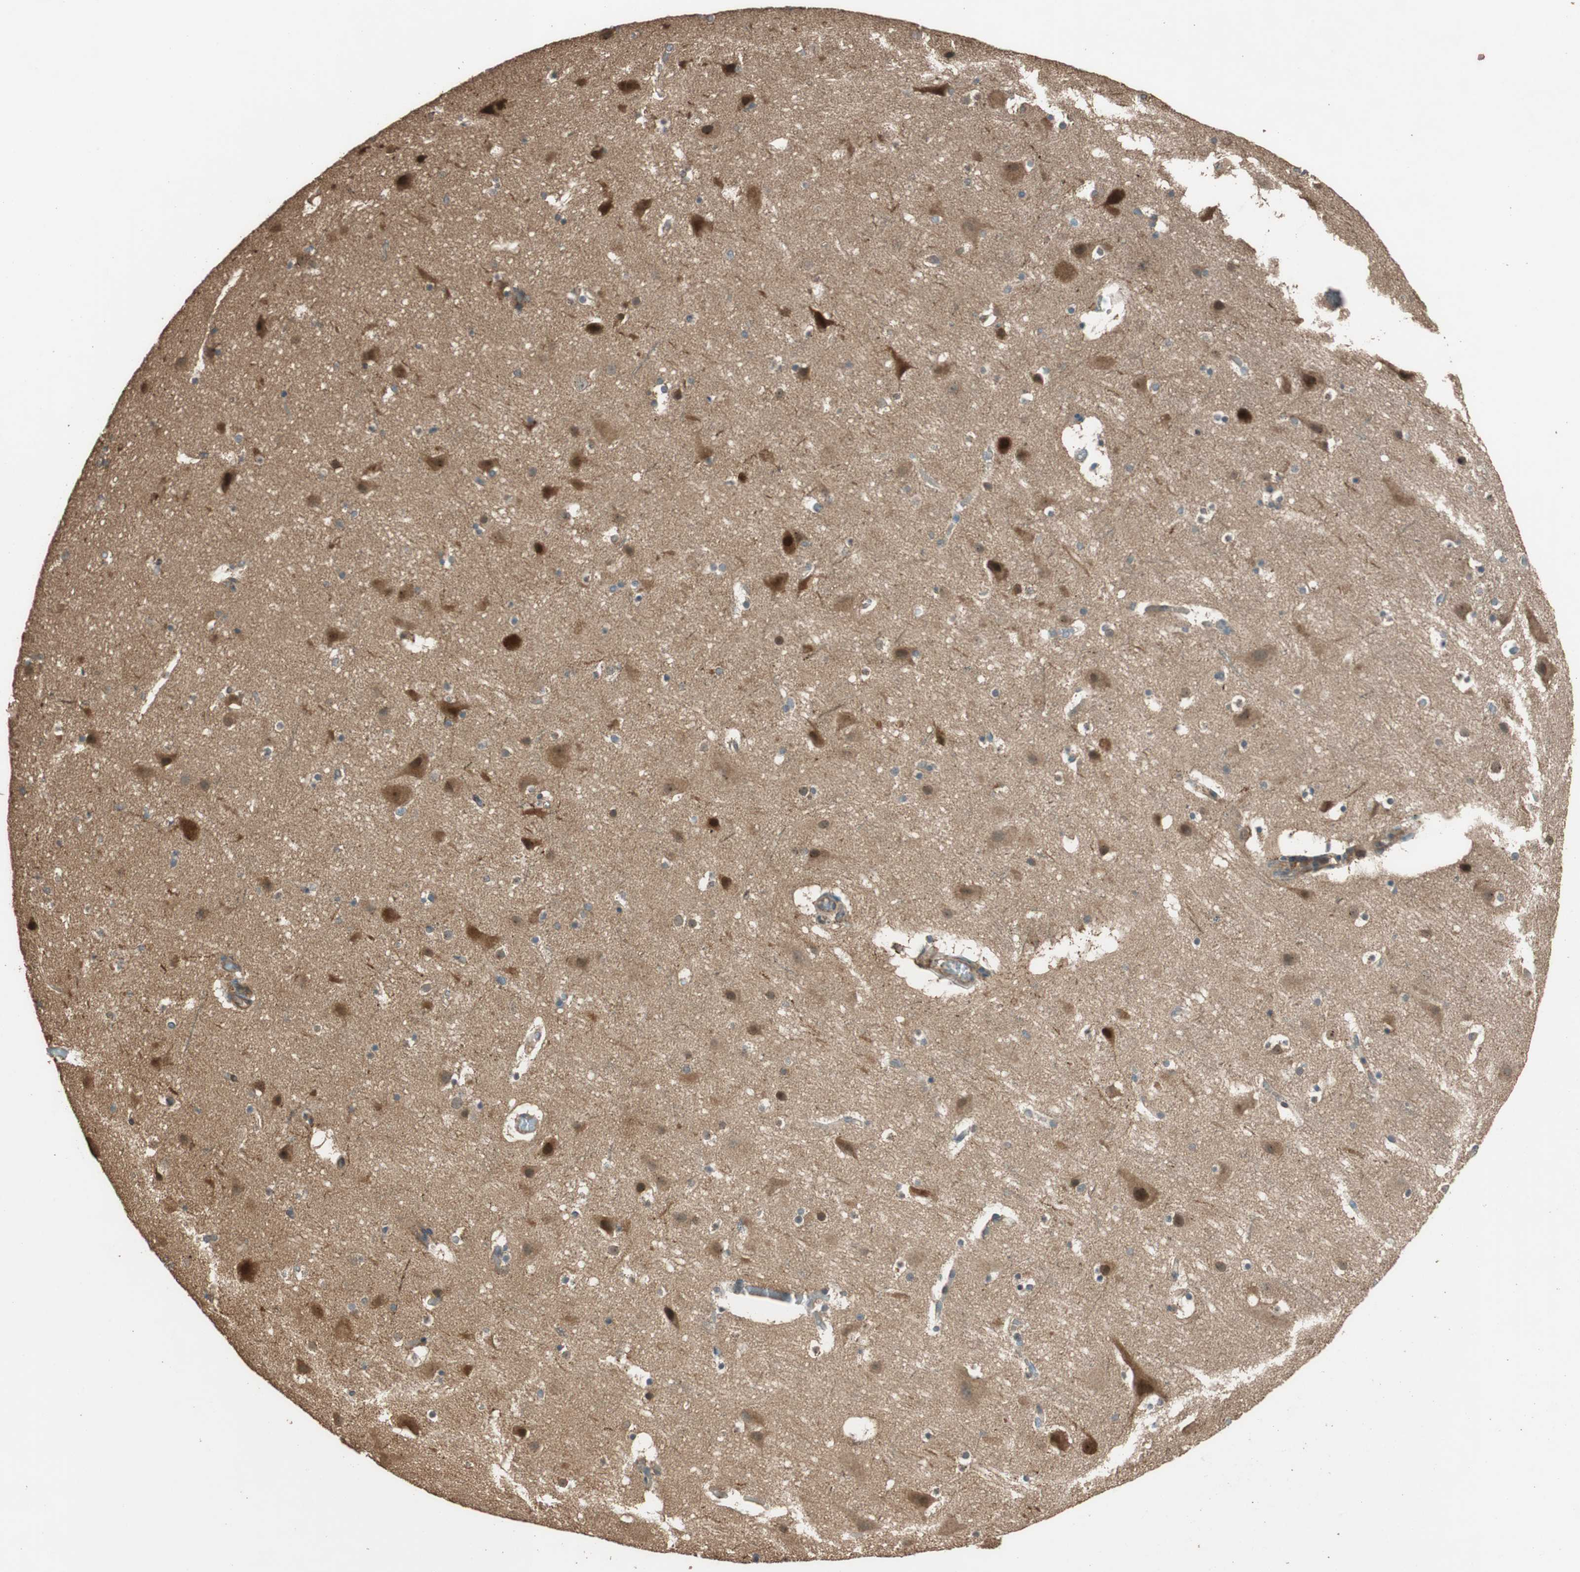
{"staining": {"intensity": "weak", "quantity": ">75%", "location": "cytoplasmic/membranous"}, "tissue": "cerebral cortex", "cell_type": "Endothelial cells", "image_type": "normal", "snomed": [{"axis": "morphology", "description": "Normal tissue, NOS"}, {"axis": "topography", "description": "Cerebral cortex"}], "caption": "Immunohistochemical staining of benign human cerebral cortex shows >75% levels of weak cytoplasmic/membranous protein positivity in about >75% of endothelial cells.", "gene": "MST1R", "patient": {"sex": "male", "age": 45}}